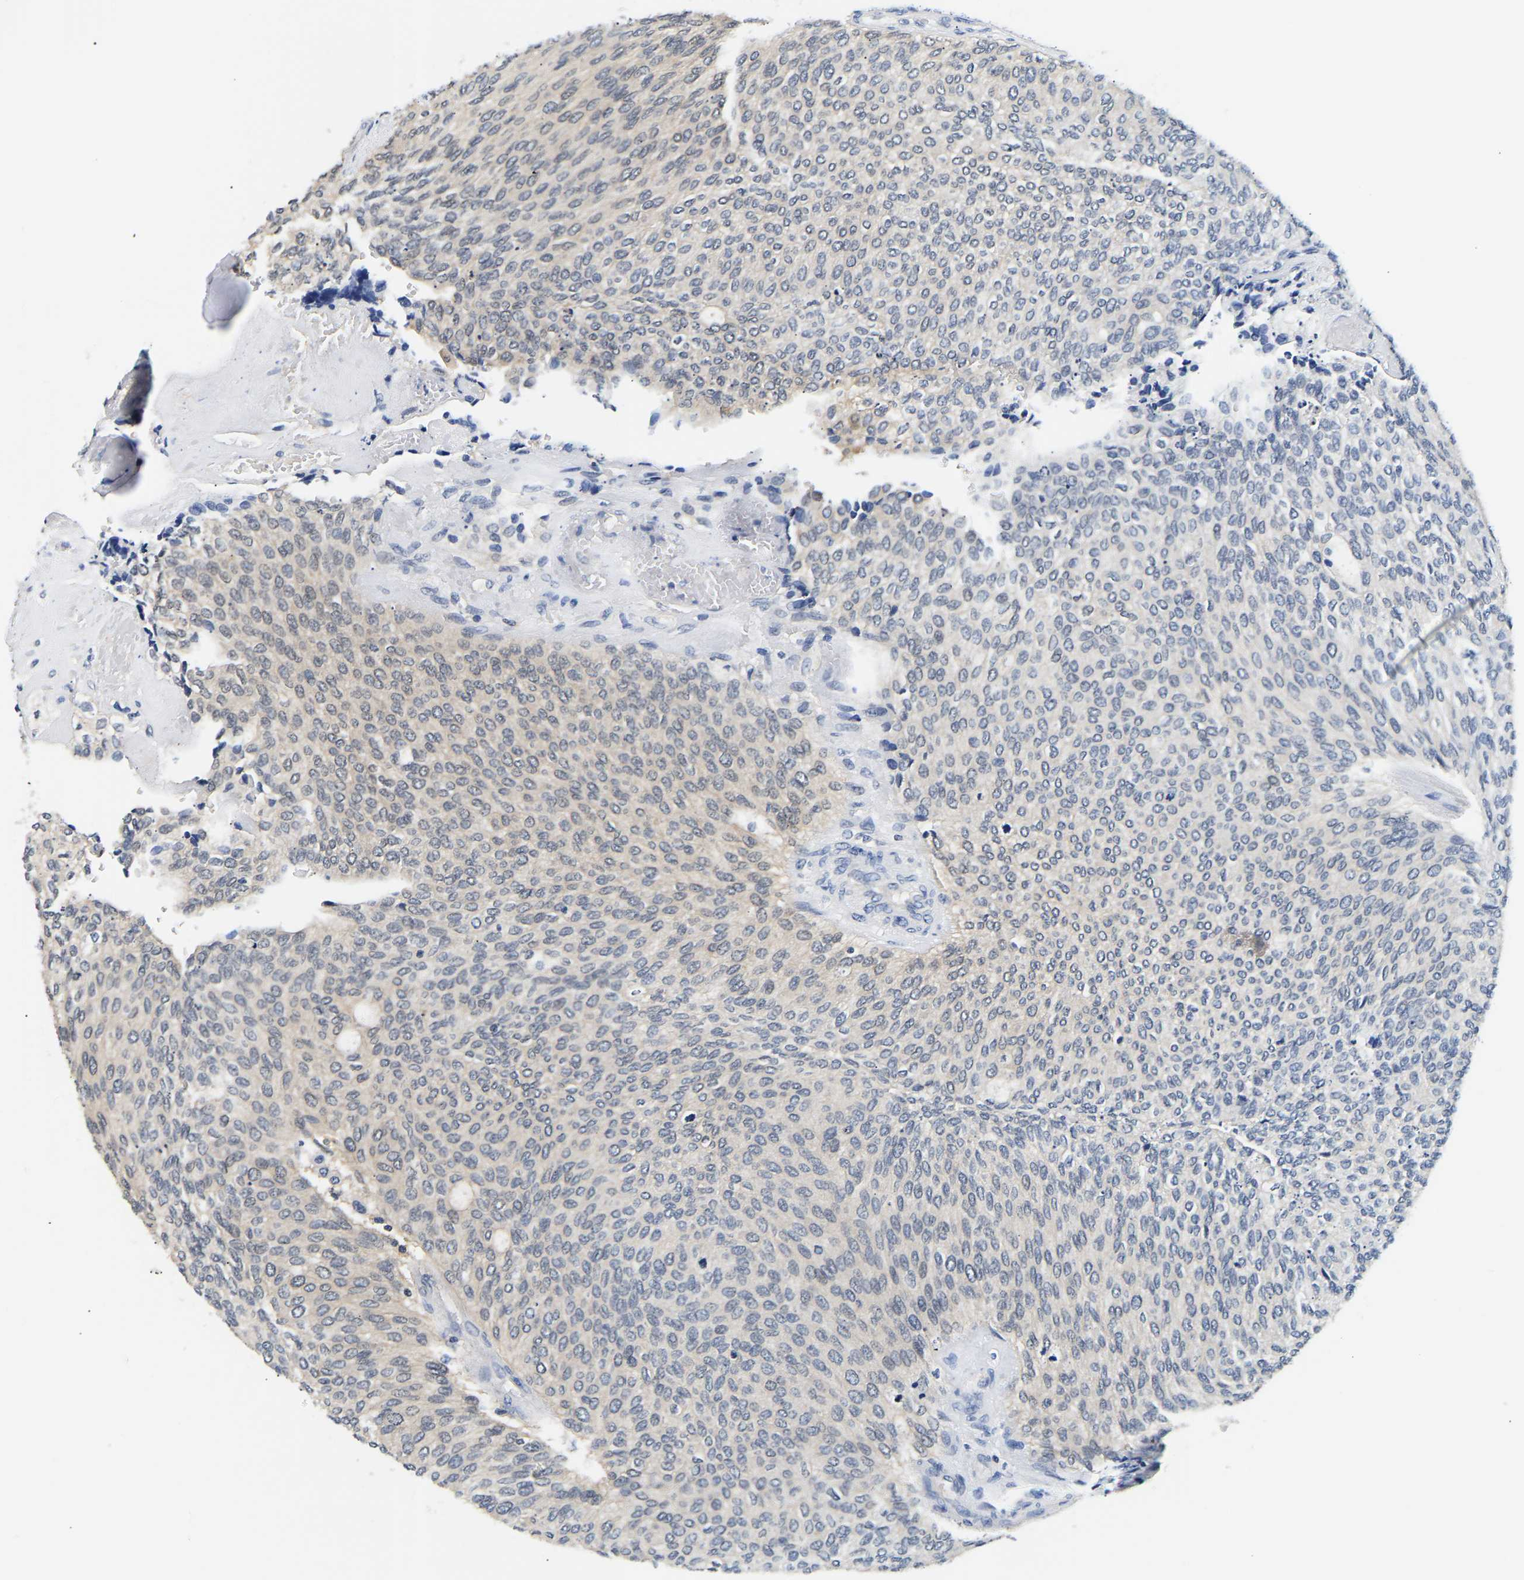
{"staining": {"intensity": "negative", "quantity": "none", "location": "none"}, "tissue": "urothelial cancer", "cell_type": "Tumor cells", "image_type": "cancer", "snomed": [{"axis": "morphology", "description": "Urothelial carcinoma, Low grade"}, {"axis": "topography", "description": "Urinary bladder"}], "caption": "There is no significant staining in tumor cells of urothelial cancer. Nuclei are stained in blue.", "gene": "UCHL3", "patient": {"sex": "female", "age": 79}}